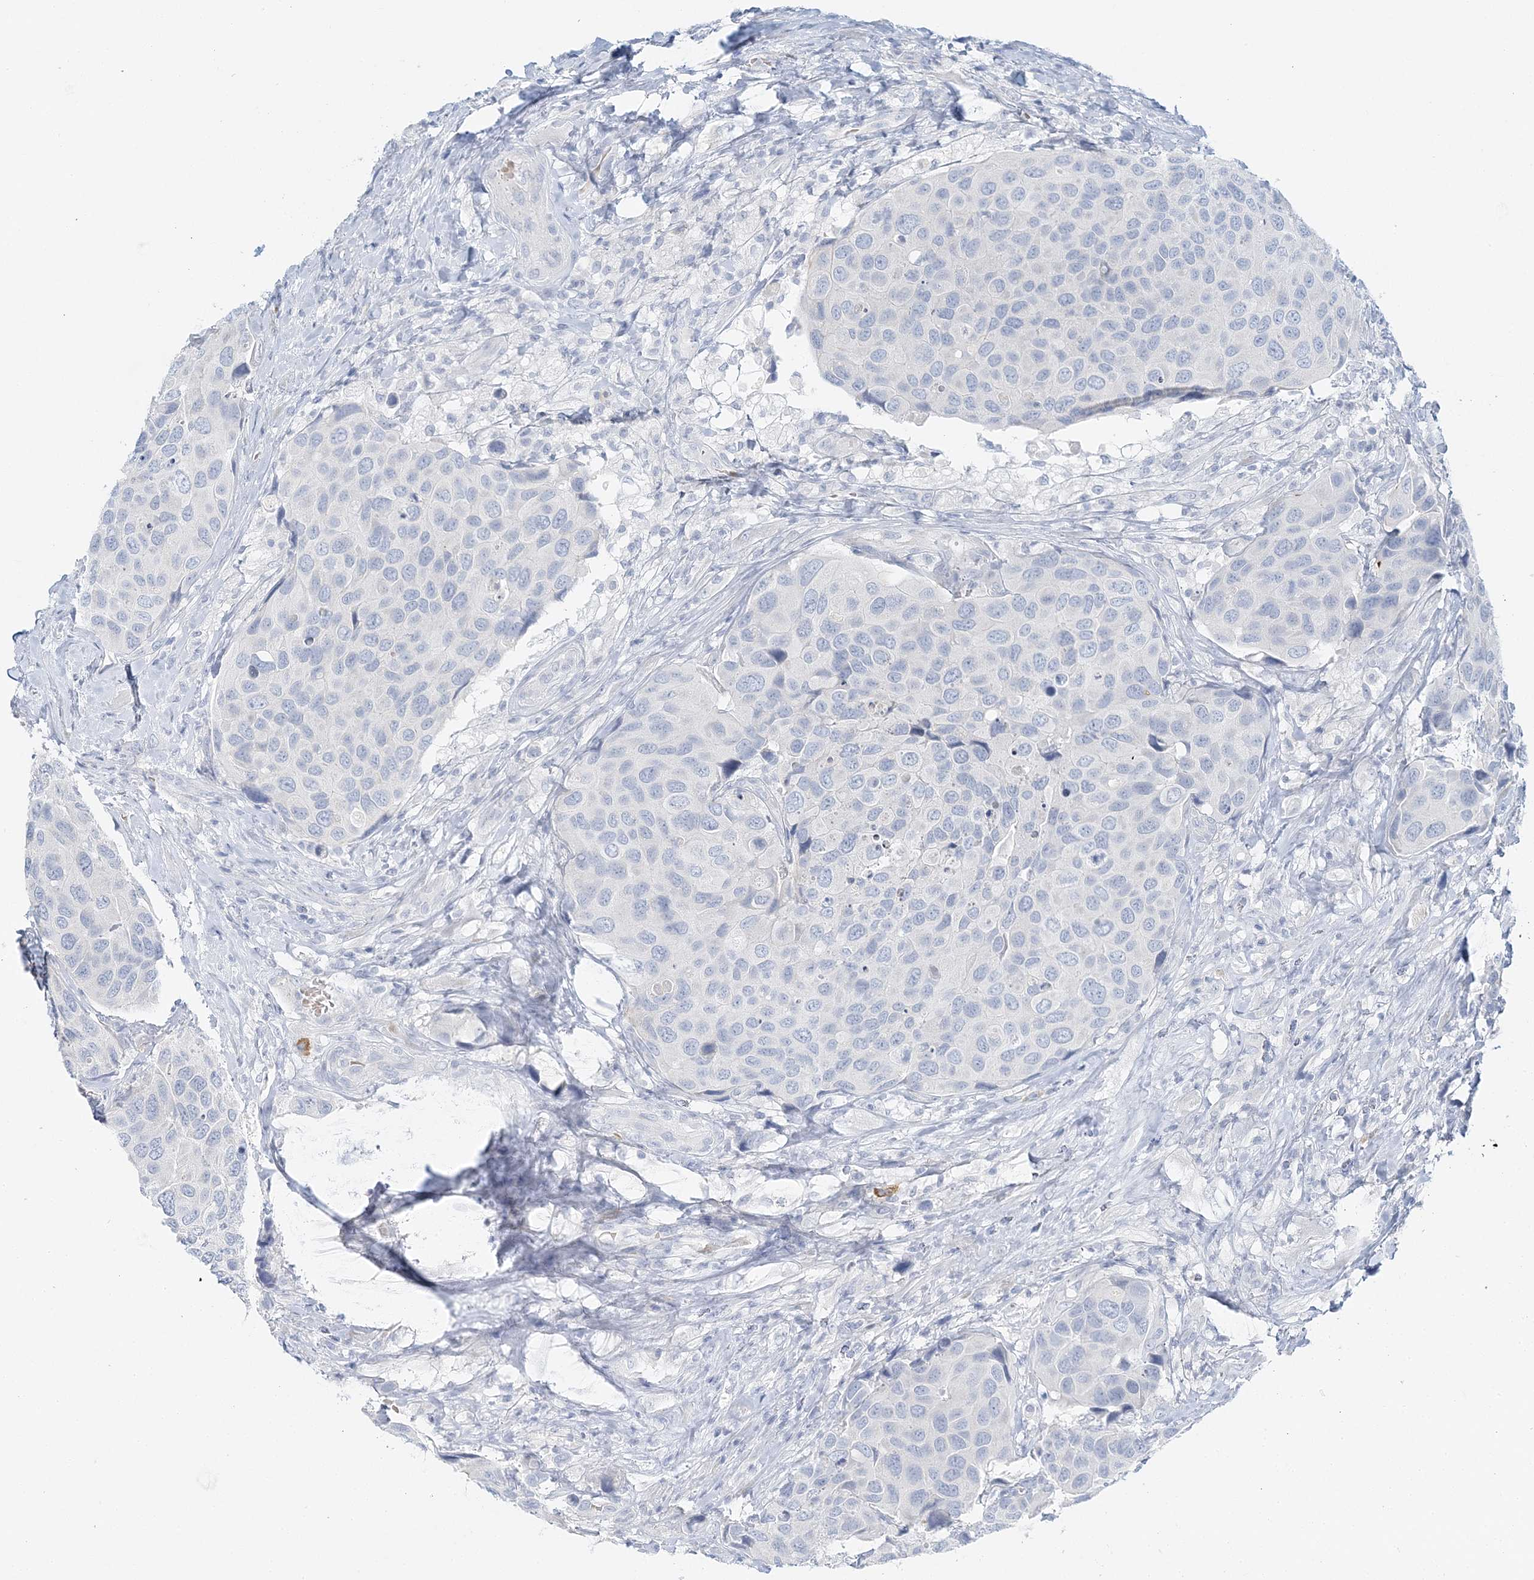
{"staining": {"intensity": "negative", "quantity": "none", "location": "none"}, "tissue": "urothelial cancer", "cell_type": "Tumor cells", "image_type": "cancer", "snomed": [{"axis": "morphology", "description": "Urothelial carcinoma, High grade"}, {"axis": "topography", "description": "Urinary bladder"}], "caption": "An immunohistochemistry image of high-grade urothelial carcinoma is shown. There is no staining in tumor cells of high-grade urothelial carcinoma.", "gene": "VILL", "patient": {"sex": "male", "age": 74}}